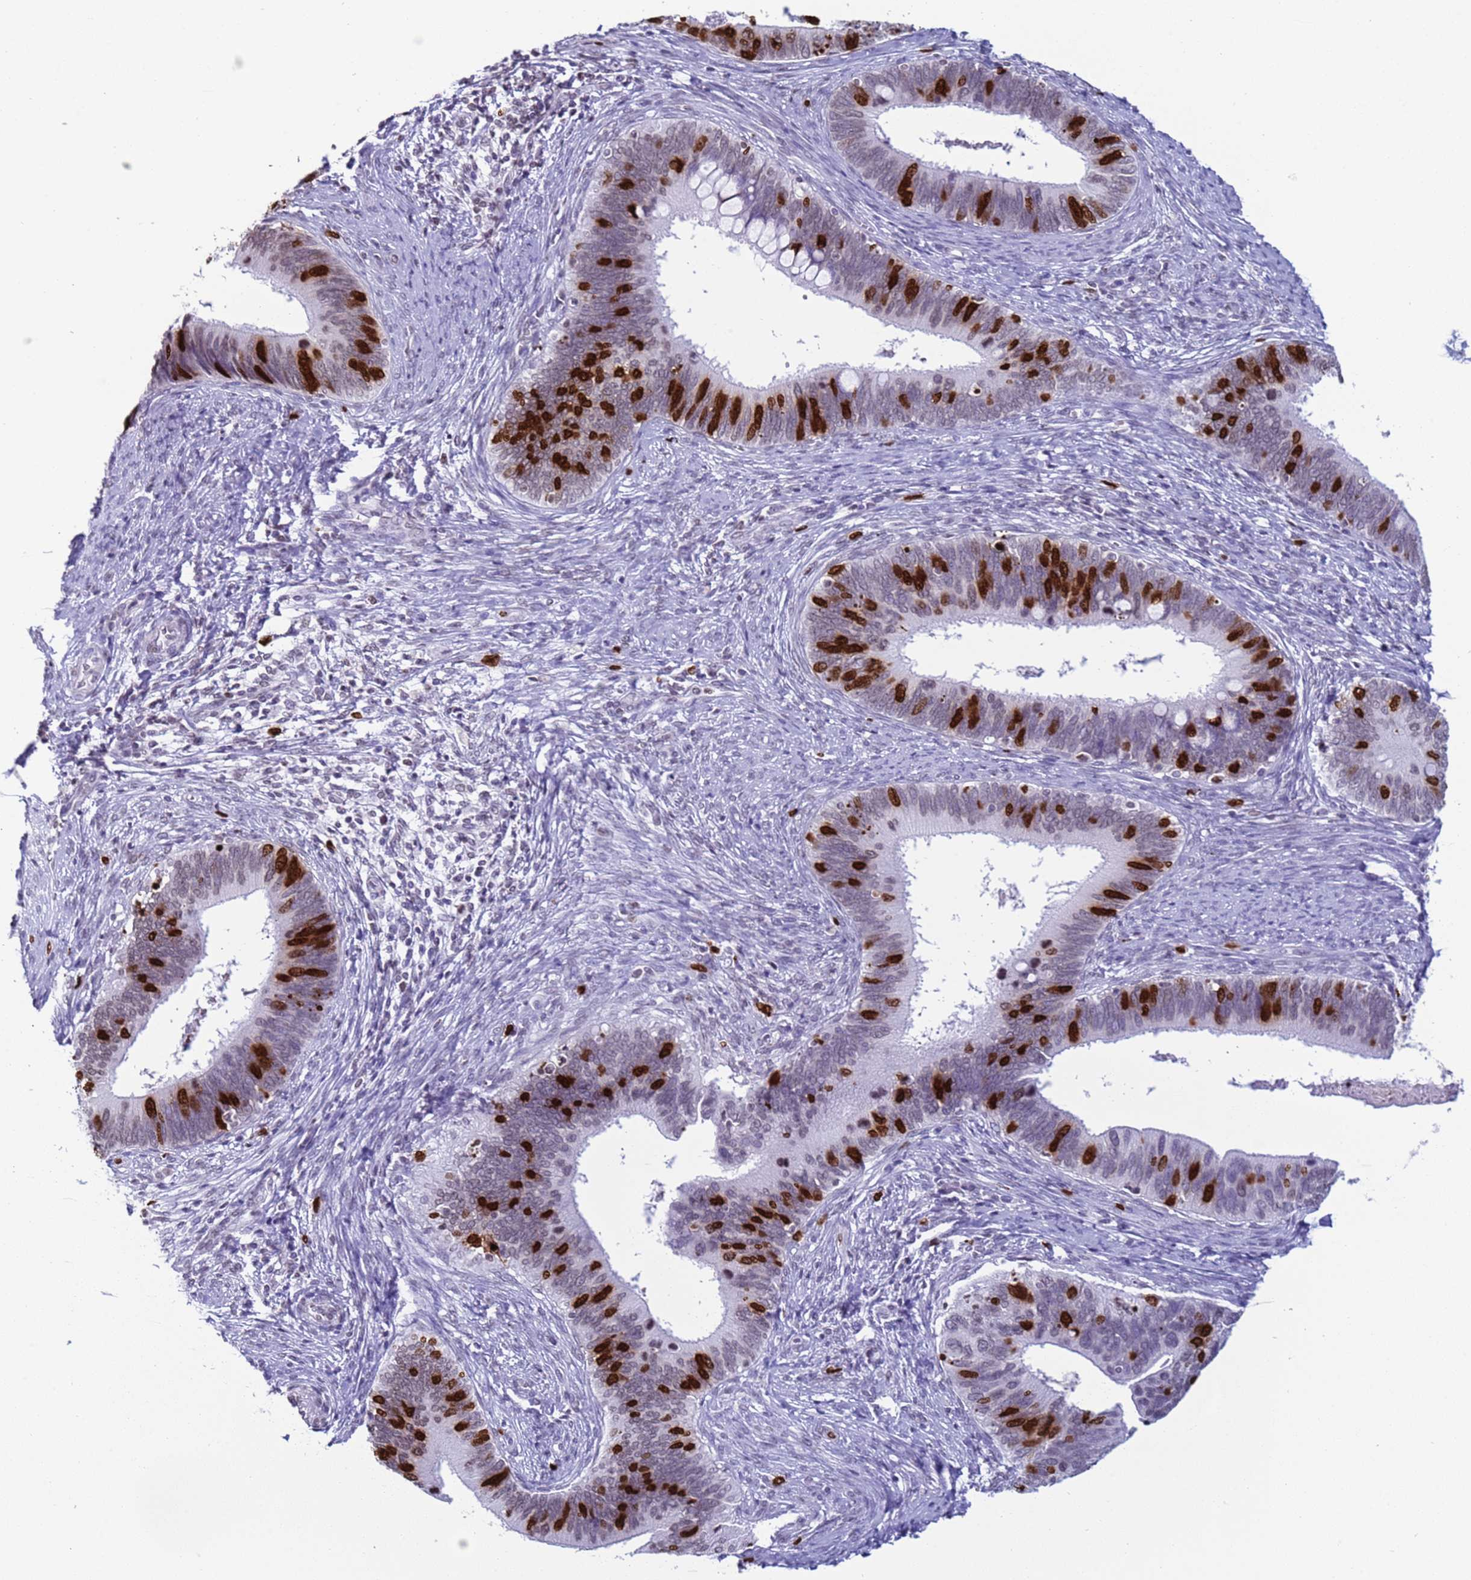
{"staining": {"intensity": "strong", "quantity": "<25%", "location": "nuclear"}, "tissue": "cervical cancer", "cell_type": "Tumor cells", "image_type": "cancer", "snomed": [{"axis": "morphology", "description": "Adenocarcinoma, NOS"}, {"axis": "topography", "description": "Cervix"}], "caption": "This photomicrograph reveals IHC staining of human cervical cancer (adenocarcinoma), with medium strong nuclear staining in about <25% of tumor cells.", "gene": "H4C8", "patient": {"sex": "female", "age": 42}}